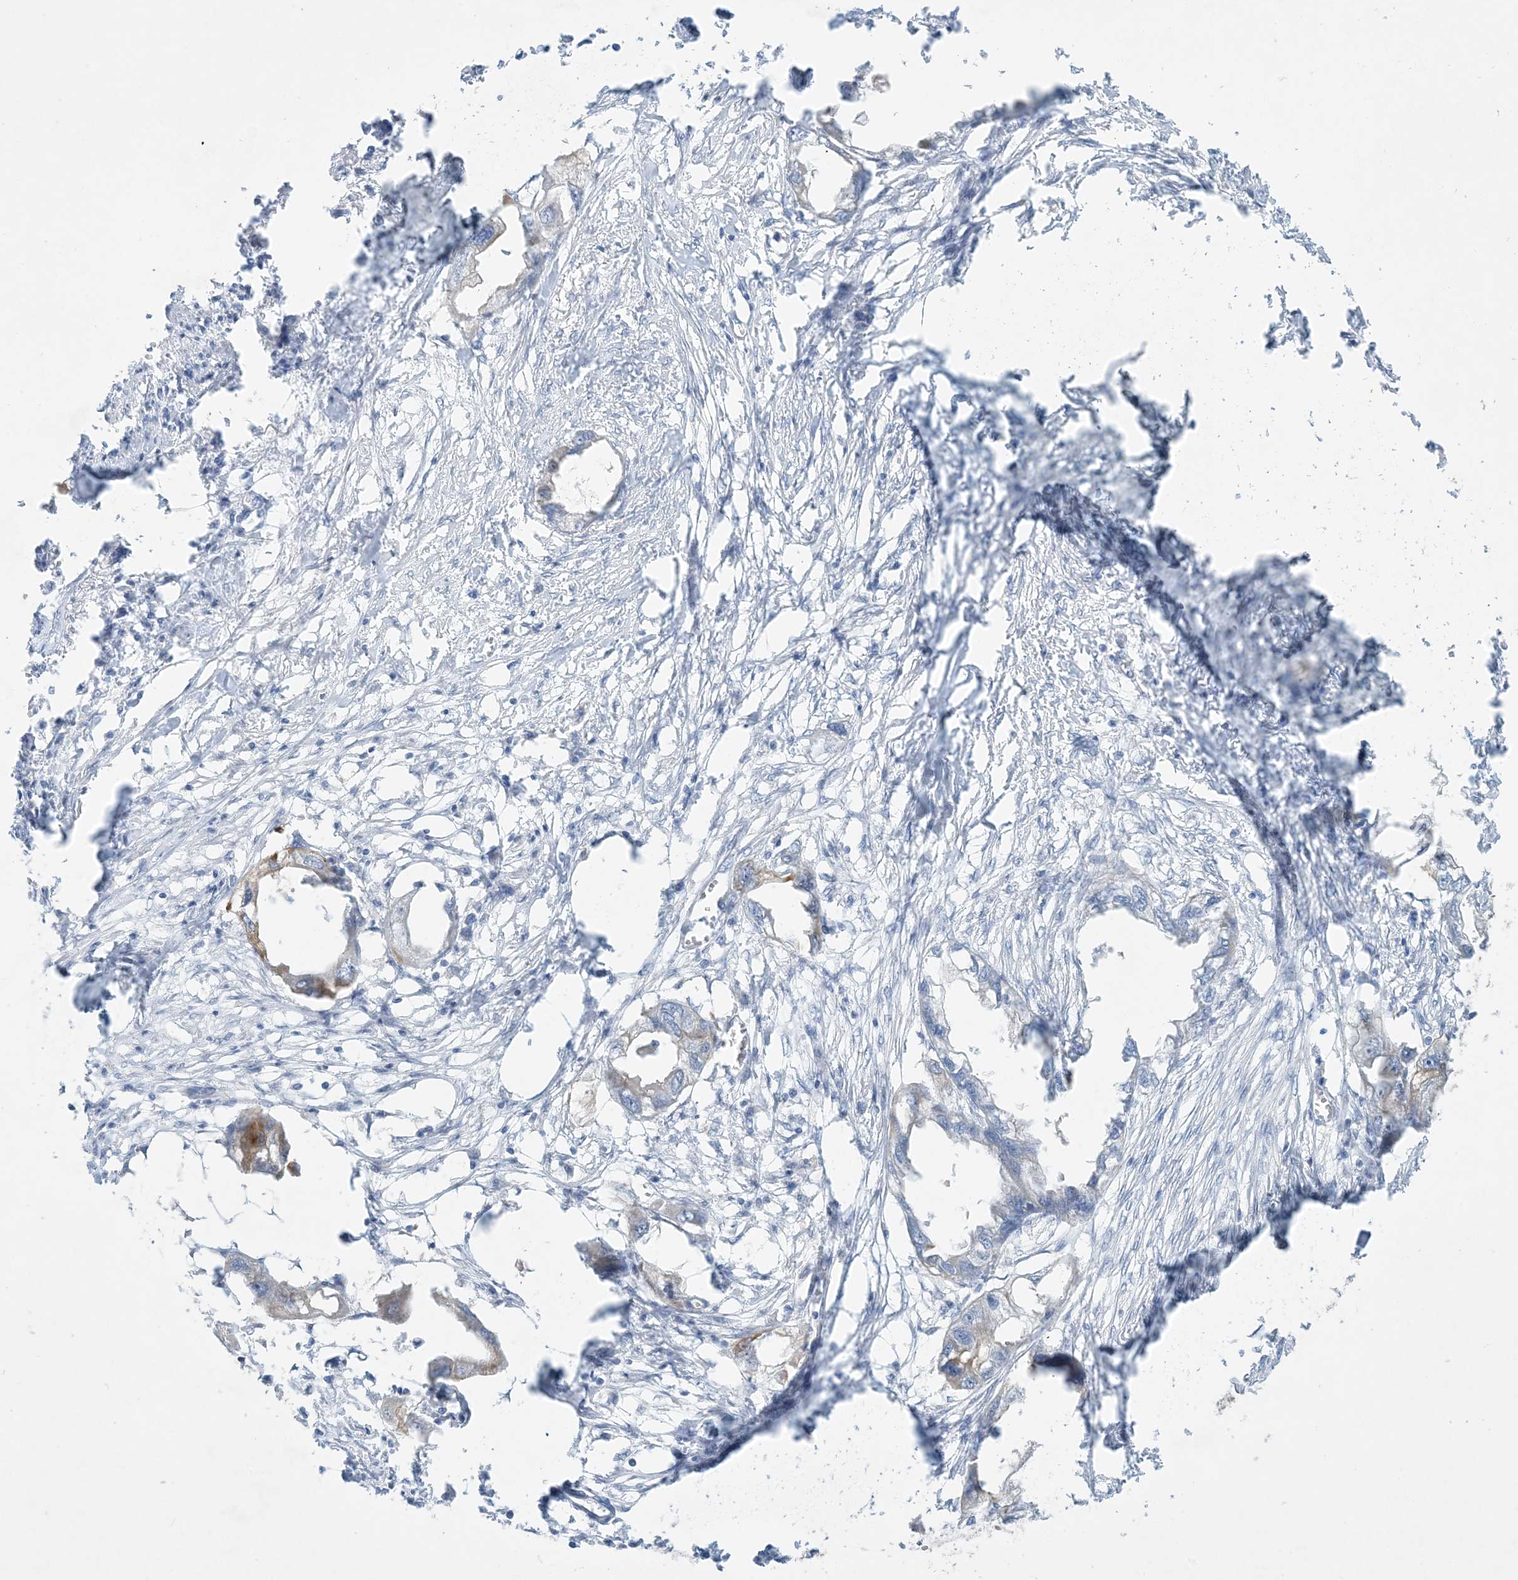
{"staining": {"intensity": "weak", "quantity": "<25%", "location": "cytoplasmic/membranous"}, "tissue": "endometrial cancer", "cell_type": "Tumor cells", "image_type": "cancer", "snomed": [{"axis": "morphology", "description": "Adenocarcinoma, NOS"}, {"axis": "morphology", "description": "Adenocarcinoma, metastatic, NOS"}, {"axis": "topography", "description": "Adipose tissue"}, {"axis": "topography", "description": "Endometrium"}], "caption": "Endometrial cancer stained for a protein using immunohistochemistry (IHC) displays no expression tumor cells.", "gene": "MRPS18A", "patient": {"sex": "female", "age": 67}}